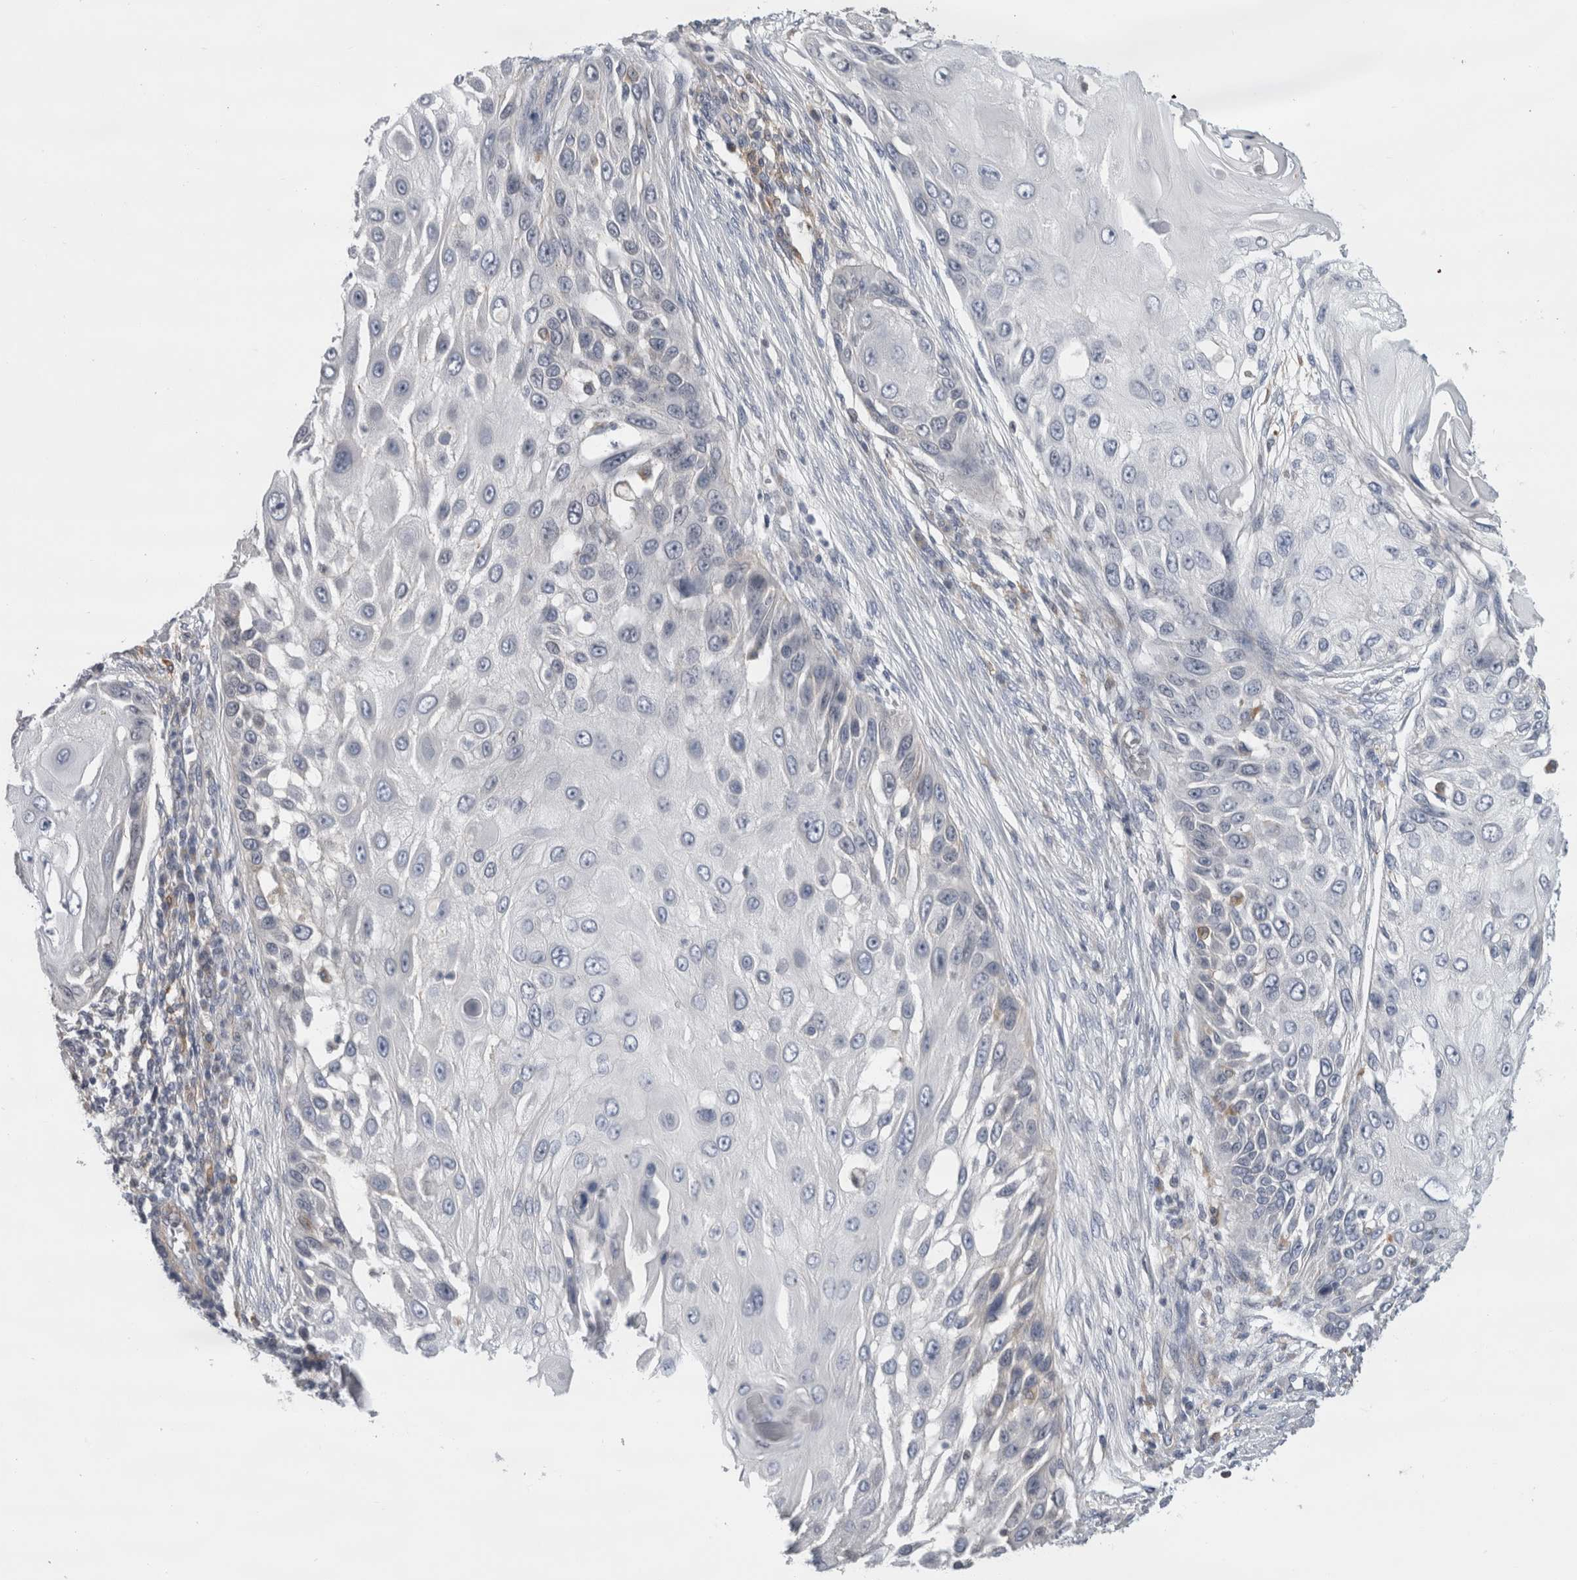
{"staining": {"intensity": "negative", "quantity": "none", "location": "none"}, "tissue": "skin cancer", "cell_type": "Tumor cells", "image_type": "cancer", "snomed": [{"axis": "morphology", "description": "Squamous cell carcinoma, NOS"}, {"axis": "topography", "description": "Skin"}], "caption": "IHC of skin squamous cell carcinoma demonstrates no staining in tumor cells.", "gene": "SYTL5", "patient": {"sex": "female", "age": 44}}